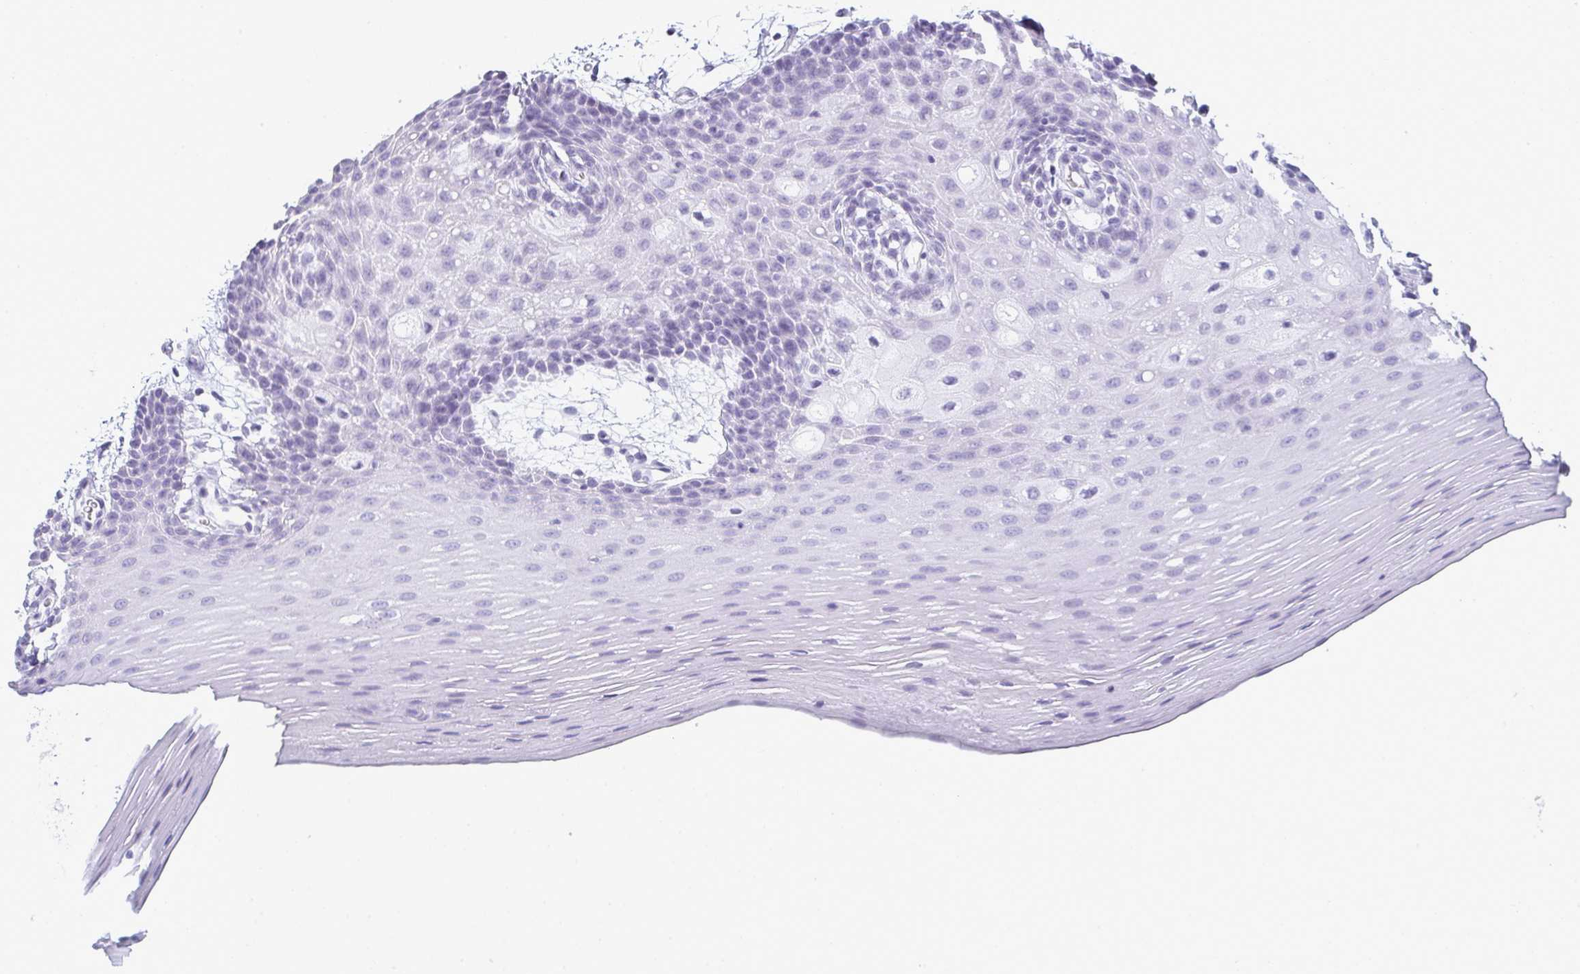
{"staining": {"intensity": "negative", "quantity": "none", "location": "none"}, "tissue": "oral mucosa", "cell_type": "Squamous epithelial cells", "image_type": "normal", "snomed": [{"axis": "morphology", "description": "Normal tissue, NOS"}, {"axis": "topography", "description": "Oral tissue"}], "caption": "A high-resolution histopathology image shows immunohistochemistry staining of normal oral mucosa, which reveals no significant staining in squamous epithelial cells.", "gene": "TEX33", "patient": {"sex": "female", "age": 81}}